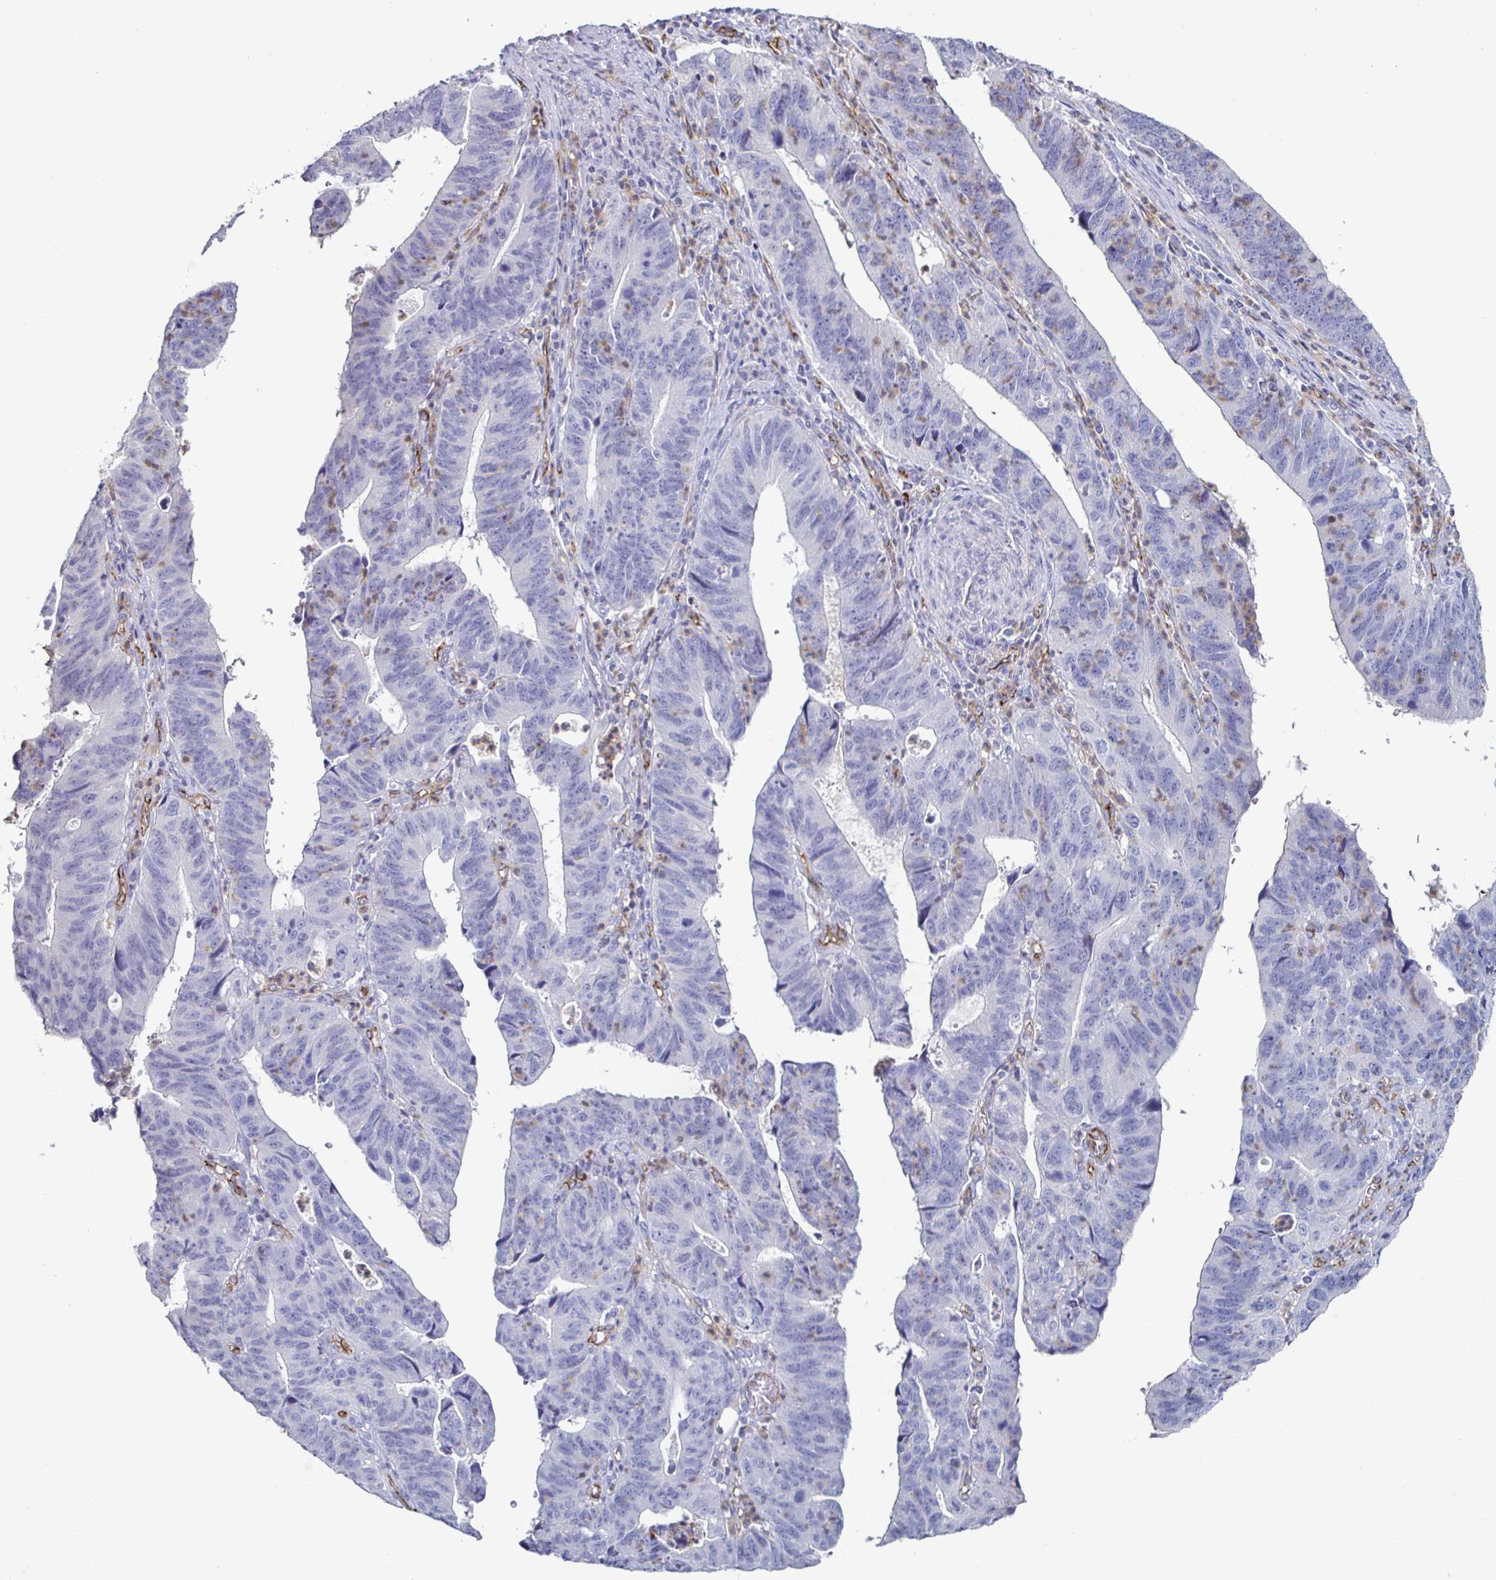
{"staining": {"intensity": "negative", "quantity": "none", "location": "none"}, "tissue": "stomach cancer", "cell_type": "Tumor cells", "image_type": "cancer", "snomed": [{"axis": "morphology", "description": "Adenocarcinoma, NOS"}, {"axis": "topography", "description": "Stomach"}], "caption": "A high-resolution histopathology image shows immunohistochemistry (IHC) staining of stomach cancer (adenocarcinoma), which exhibits no significant expression in tumor cells.", "gene": "ACSBG2", "patient": {"sex": "male", "age": 59}}